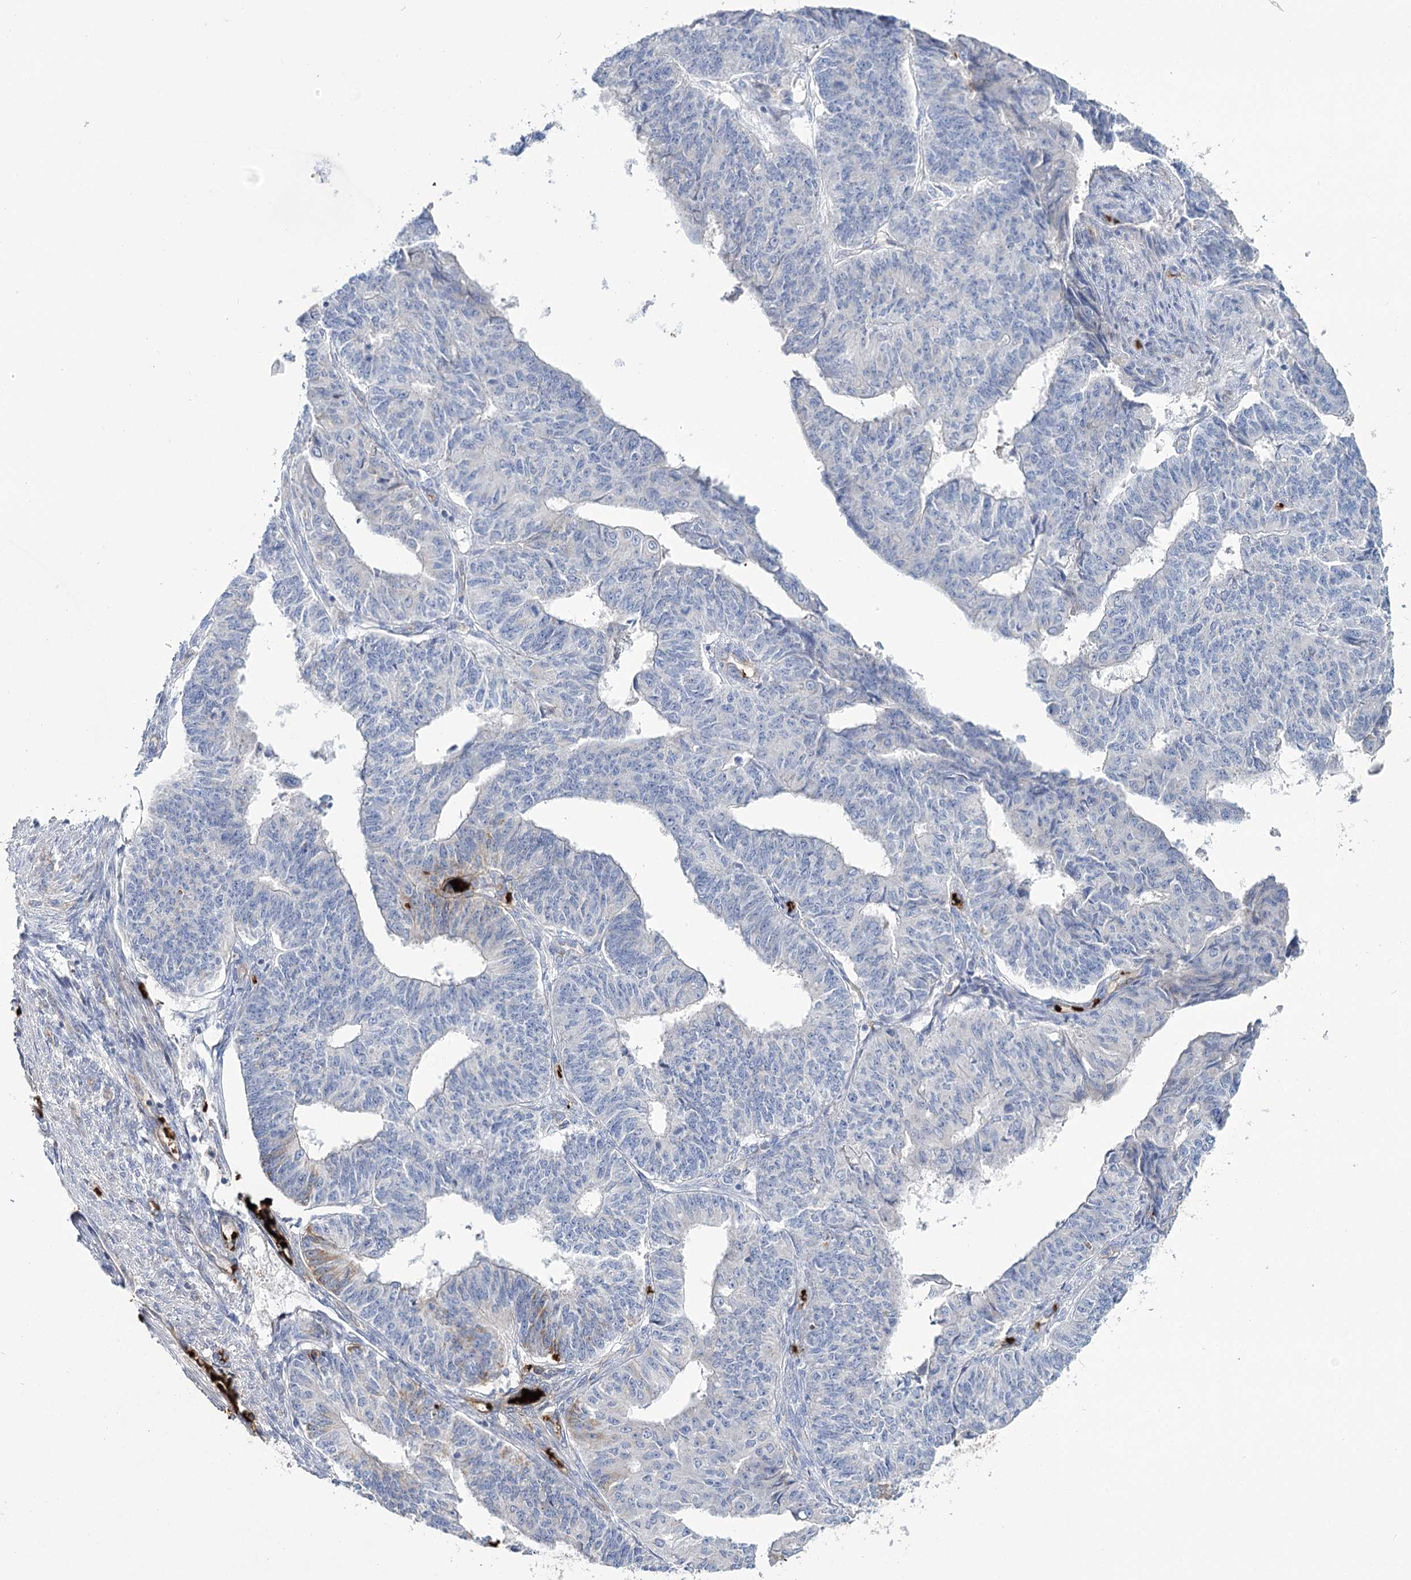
{"staining": {"intensity": "weak", "quantity": "<25%", "location": "cytoplasmic/membranous"}, "tissue": "endometrial cancer", "cell_type": "Tumor cells", "image_type": "cancer", "snomed": [{"axis": "morphology", "description": "Adenocarcinoma, NOS"}, {"axis": "topography", "description": "Endometrium"}], "caption": "IHC image of neoplastic tissue: endometrial cancer (adenocarcinoma) stained with DAB displays no significant protein positivity in tumor cells.", "gene": "GBF1", "patient": {"sex": "female", "age": 32}}